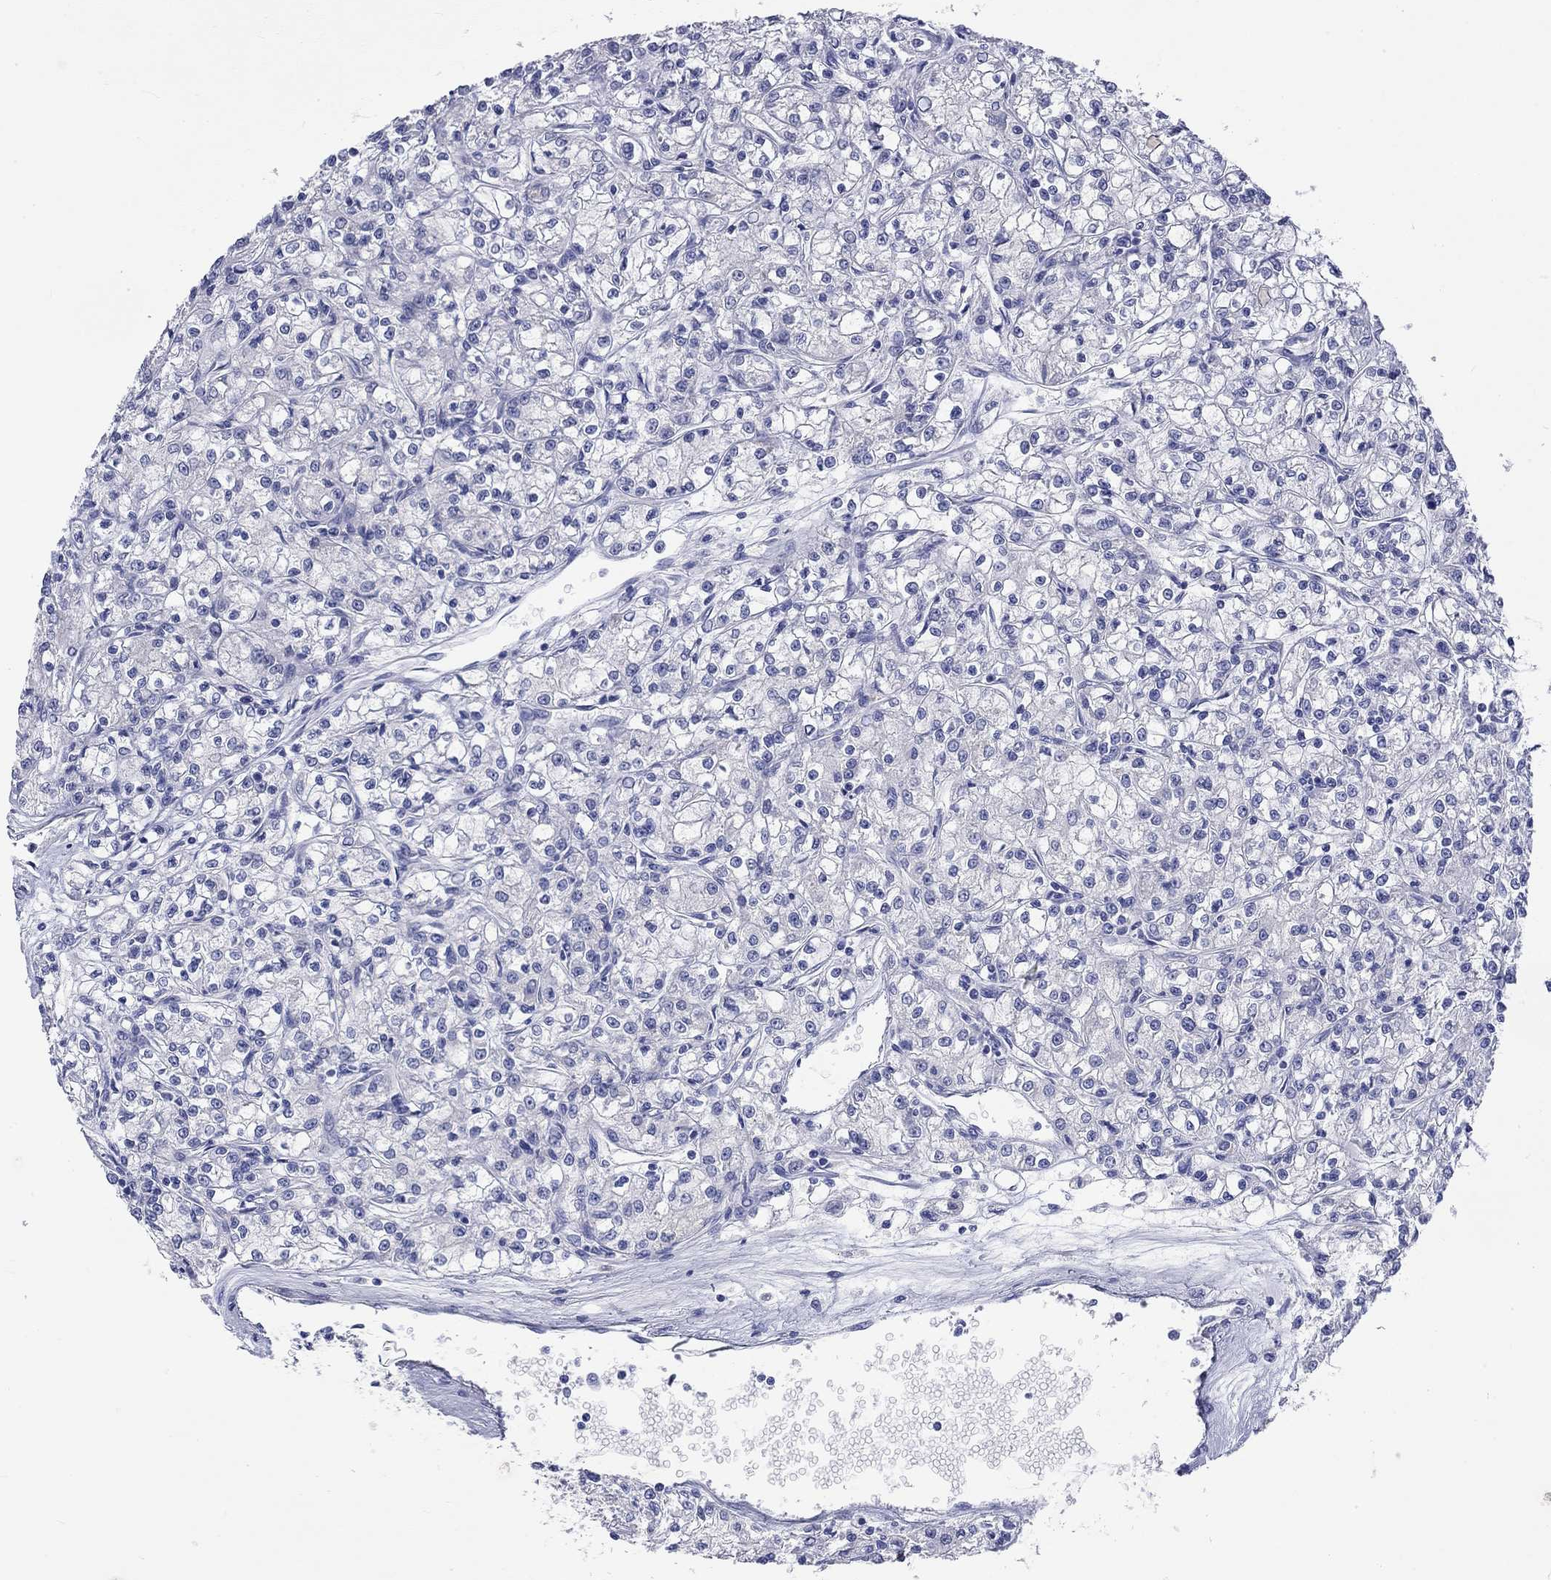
{"staining": {"intensity": "negative", "quantity": "none", "location": "none"}, "tissue": "renal cancer", "cell_type": "Tumor cells", "image_type": "cancer", "snomed": [{"axis": "morphology", "description": "Adenocarcinoma, NOS"}, {"axis": "topography", "description": "Kidney"}], "caption": "Immunohistochemistry image of renal cancer (adenocarcinoma) stained for a protein (brown), which demonstrates no expression in tumor cells.", "gene": "CERS1", "patient": {"sex": "female", "age": 59}}